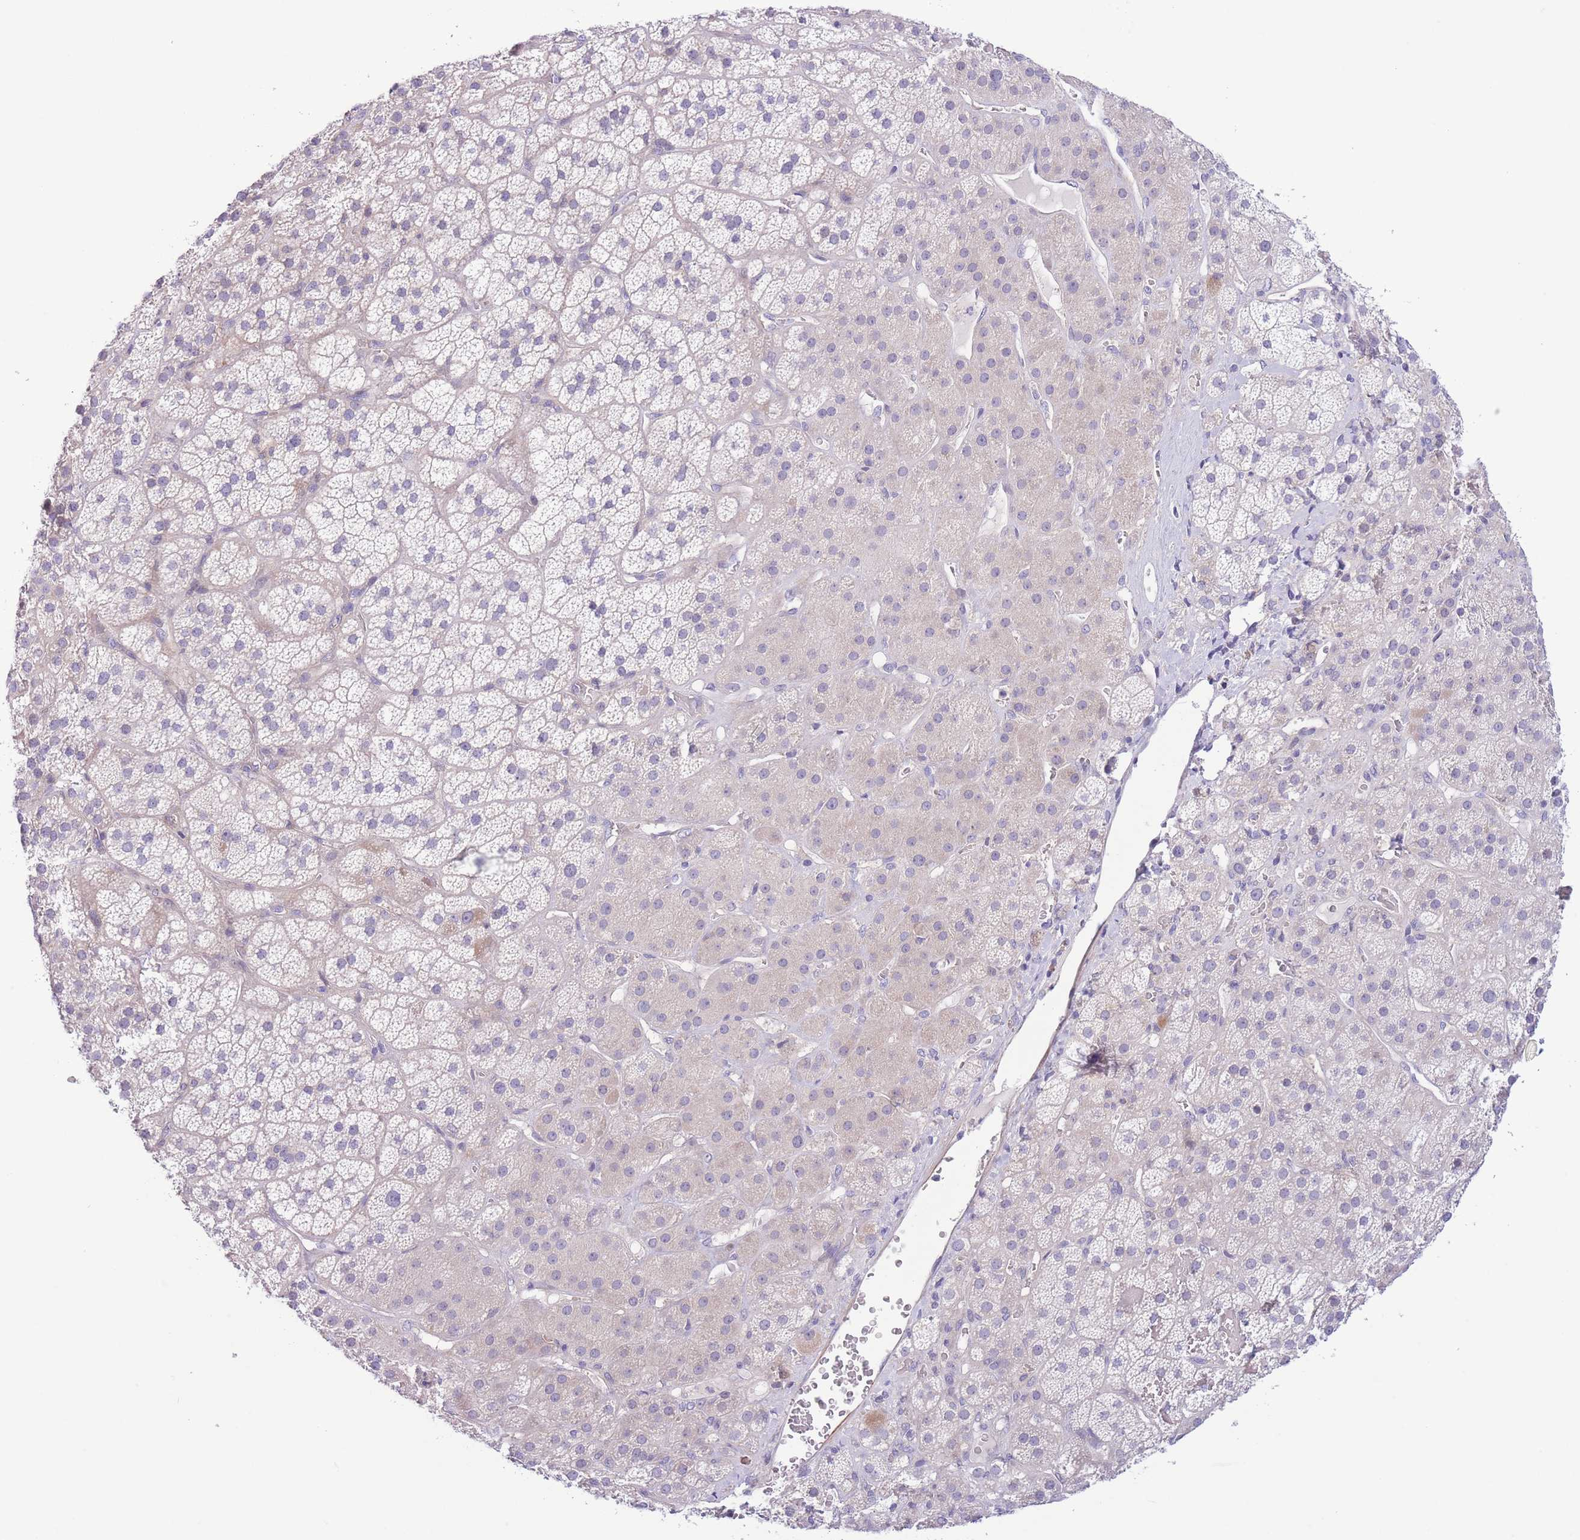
{"staining": {"intensity": "negative", "quantity": "none", "location": "none"}, "tissue": "adrenal gland", "cell_type": "Glandular cells", "image_type": "normal", "snomed": [{"axis": "morphology", "description": "Normal tissue, NOS"}, {"axis": "topography", "description": "Adrenal gland"}], "caption": "IHC image of normal human adrenal gland stained for a protein (brown), which reveals no positivity in glandular cells. (DAB (3,3'-diaminobenzidine) IHC, high magnification).", "gene": "C9orf152", "patient": {"sex": "male", "age": 57}}